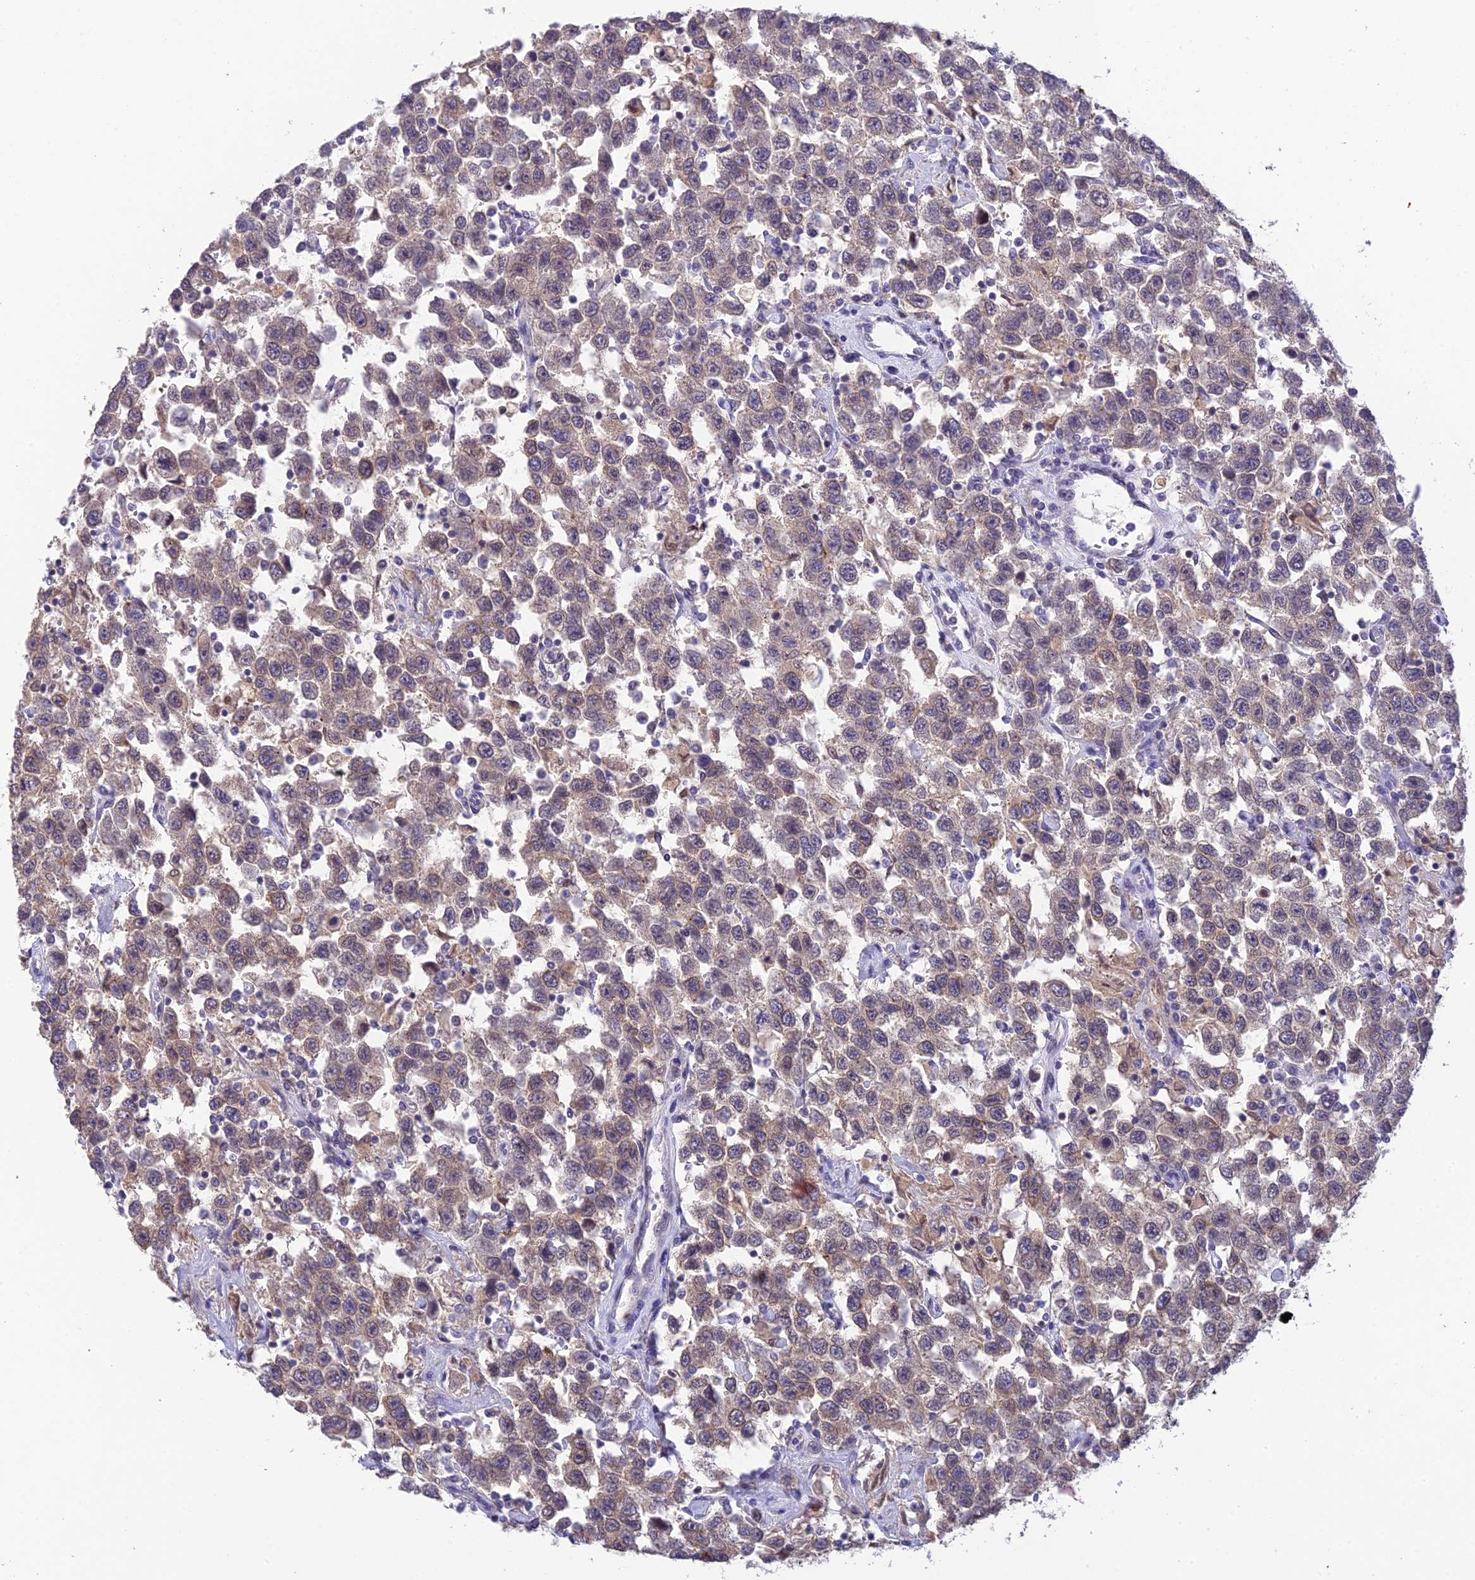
{"staining": {"intensity": "negative", "quantity": "none", "location": "none"}, "tissue": "testis cancer", "cell_type": "Tumor cells", "image_type": "cancer", "snomed": [{"axis": "morphology", "description": "Seminoma, NOS"}, {"axis": "topography", "description": "Testis"}], "caption": "Testis cancer stained for a protein using immunohistochemistry reveals no staining tumor cells.", "gene": "BMT2", "patient": {"sex": "male", "age": 41}}